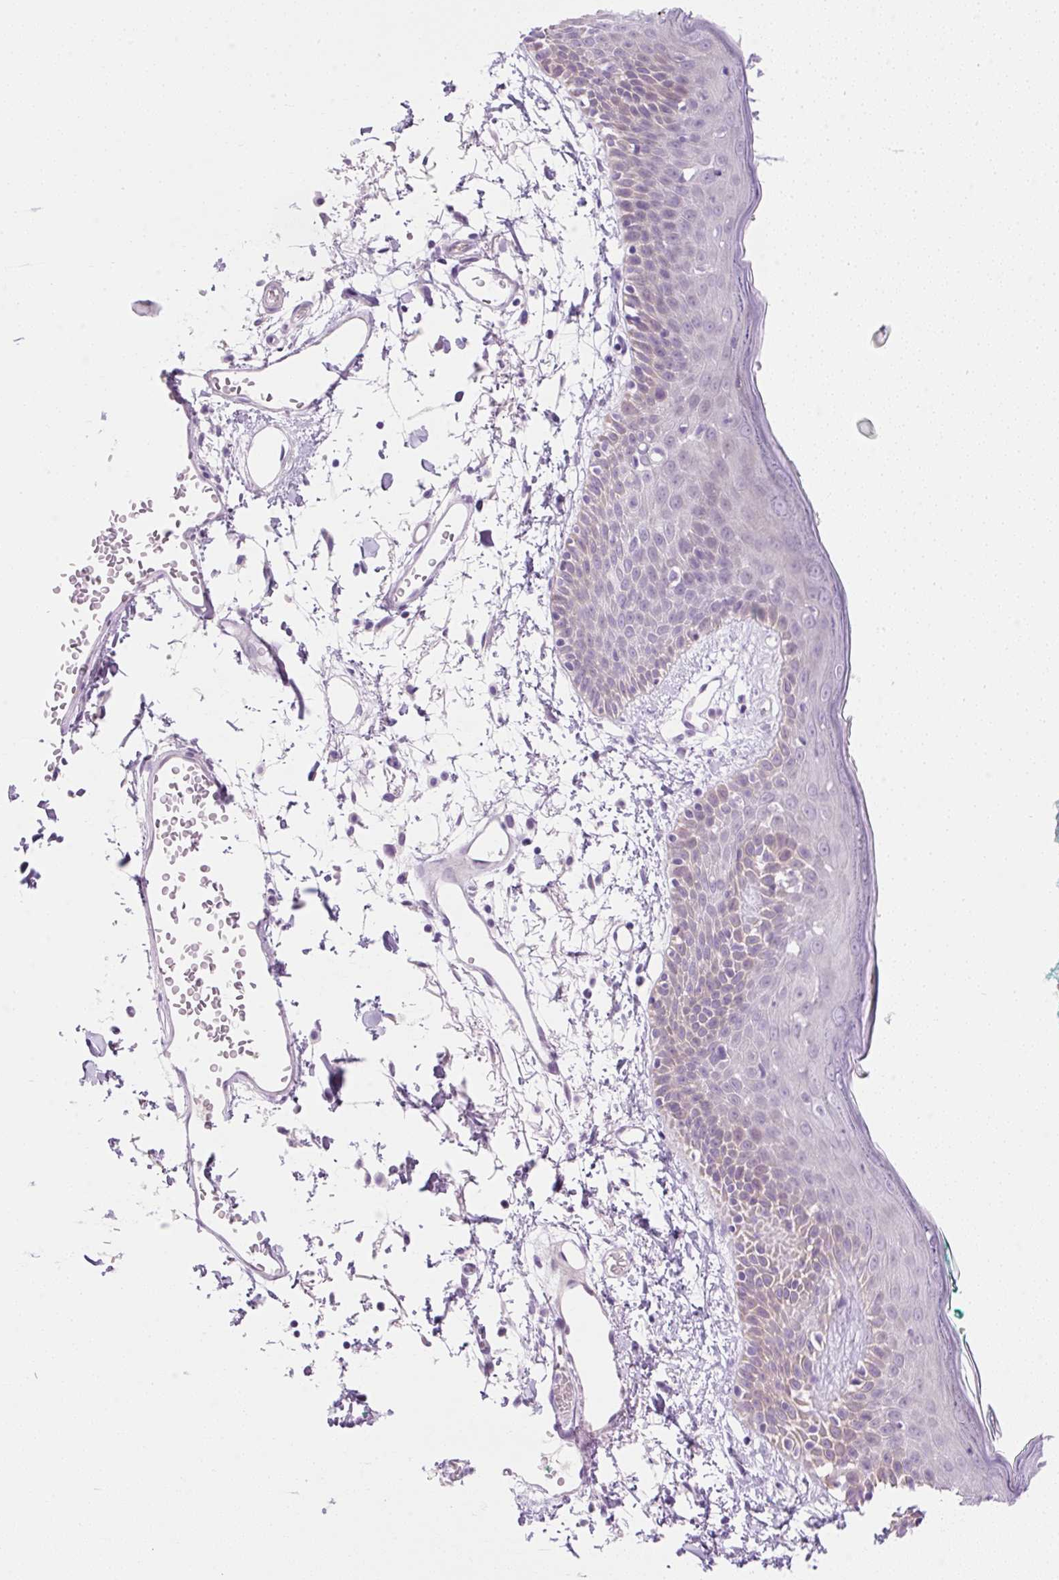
{"staining": {"intensity": "negative", "quantity": "none", "location": "none"}, "tissue": "skin", "cell_type": "Fibroblasts", "image_type": "normal", "snomed": [{"axis": "morphology", "description": "Normal tissue, NOS"}, {"axis": "topography", "description": "Skin"}], "caption": "The immunohistochemistry micrograph has no significant expression in fibroblasts of skin.", "gene": "ZNF121", "patient": {"sex": "male", "age": 79}}